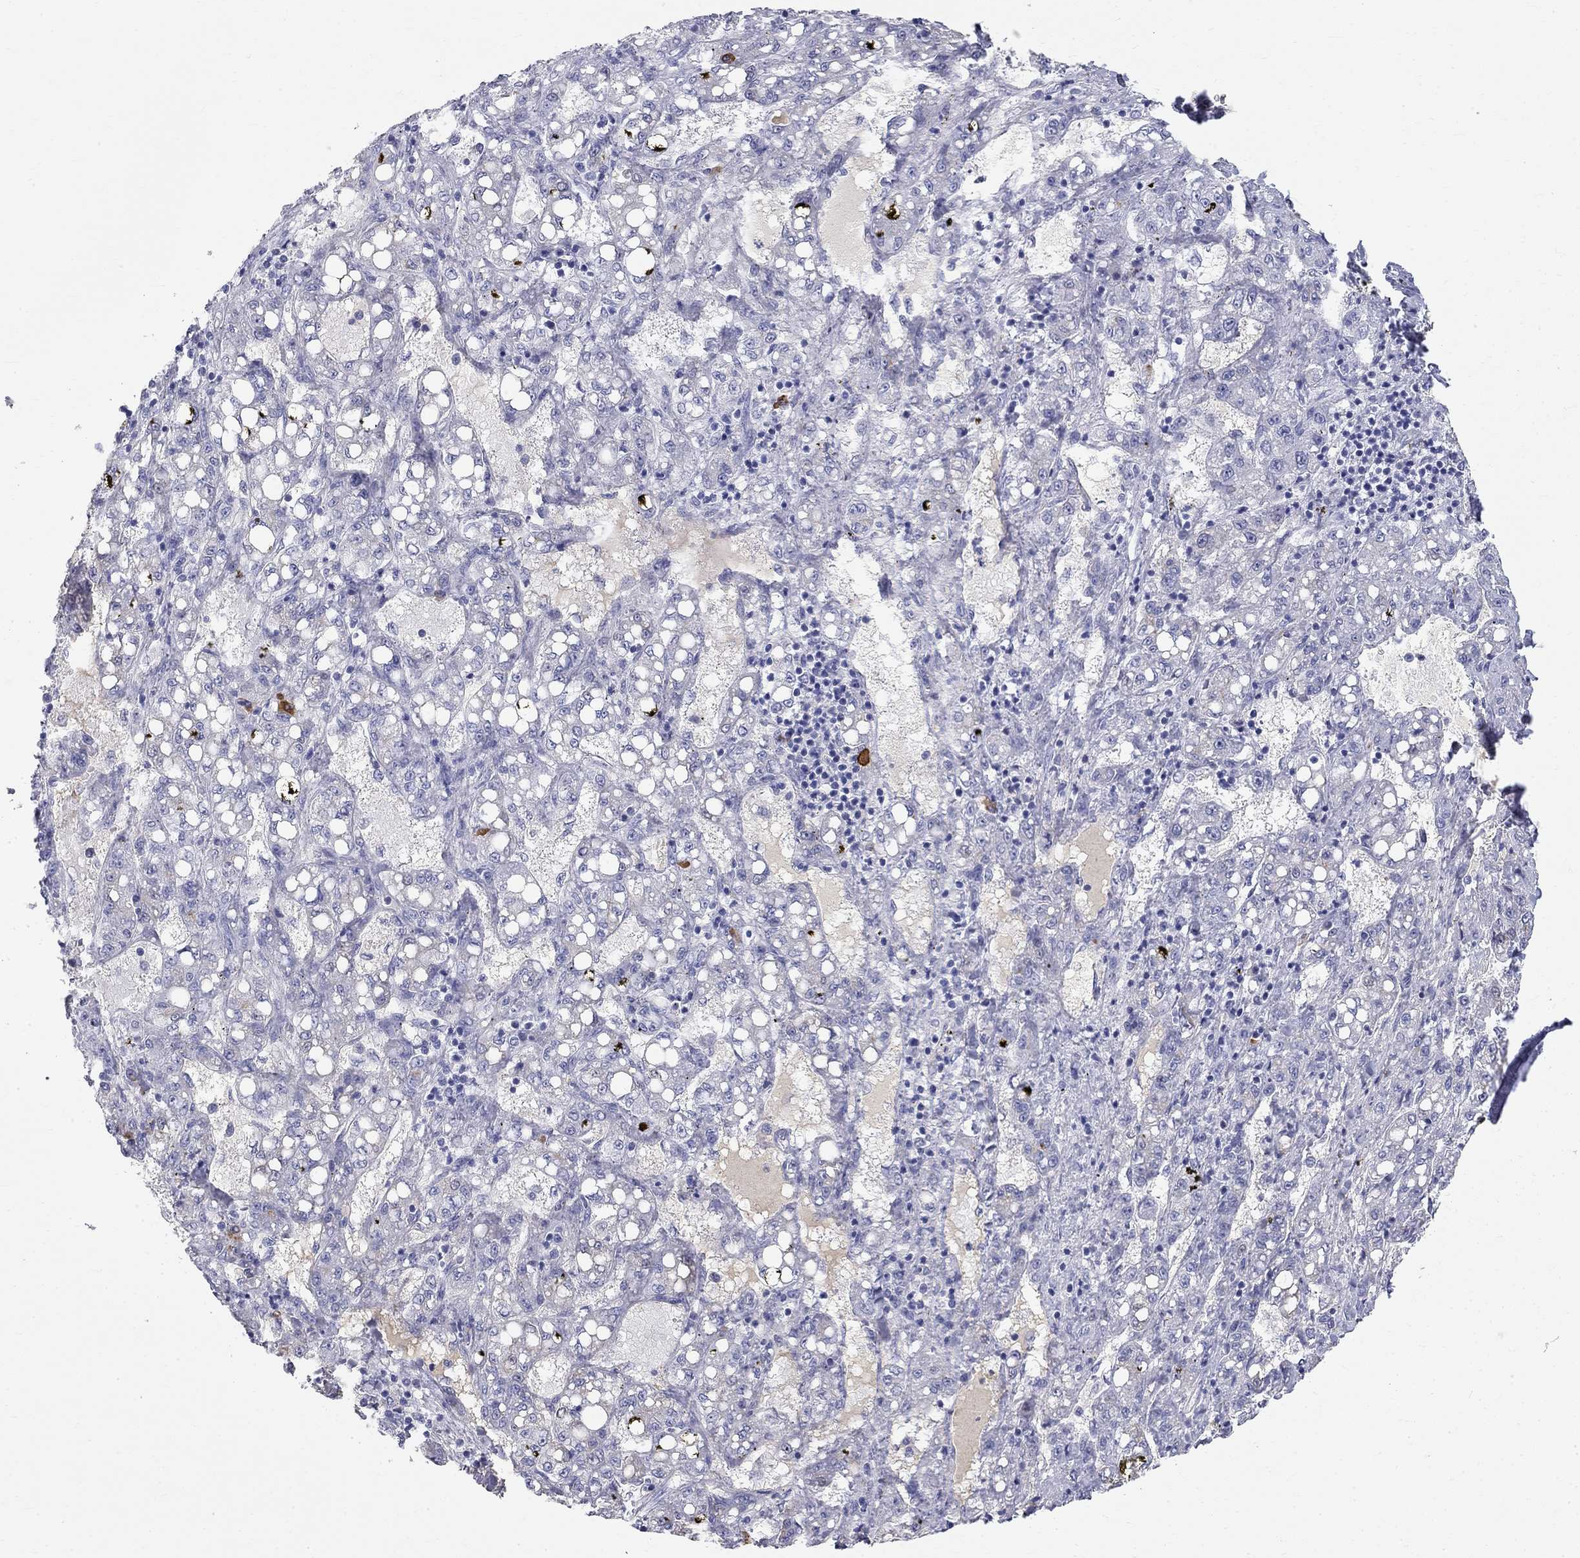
{"staining": {"intensity": "negative", "quantity": "none", "location": "none"}, "tissue": "liver cancer", "cell_type": "Tumor cells", "image_type": "cancer", "snomed": [{"axis": "morphology", "description": "Carcinoma, Hepatocellular, NOS"}, {"axis": "topography", "description": "Liver"}], "caption": "High power microscopy histopathology image of an immunohistochemistry (IHC) micrograph of liver cancer (hepatocellular carcinoma), revealing no significant expression in tumor cells.", "gene": "PHOX2B", "patient": {"sex": "female", "age": 65}}